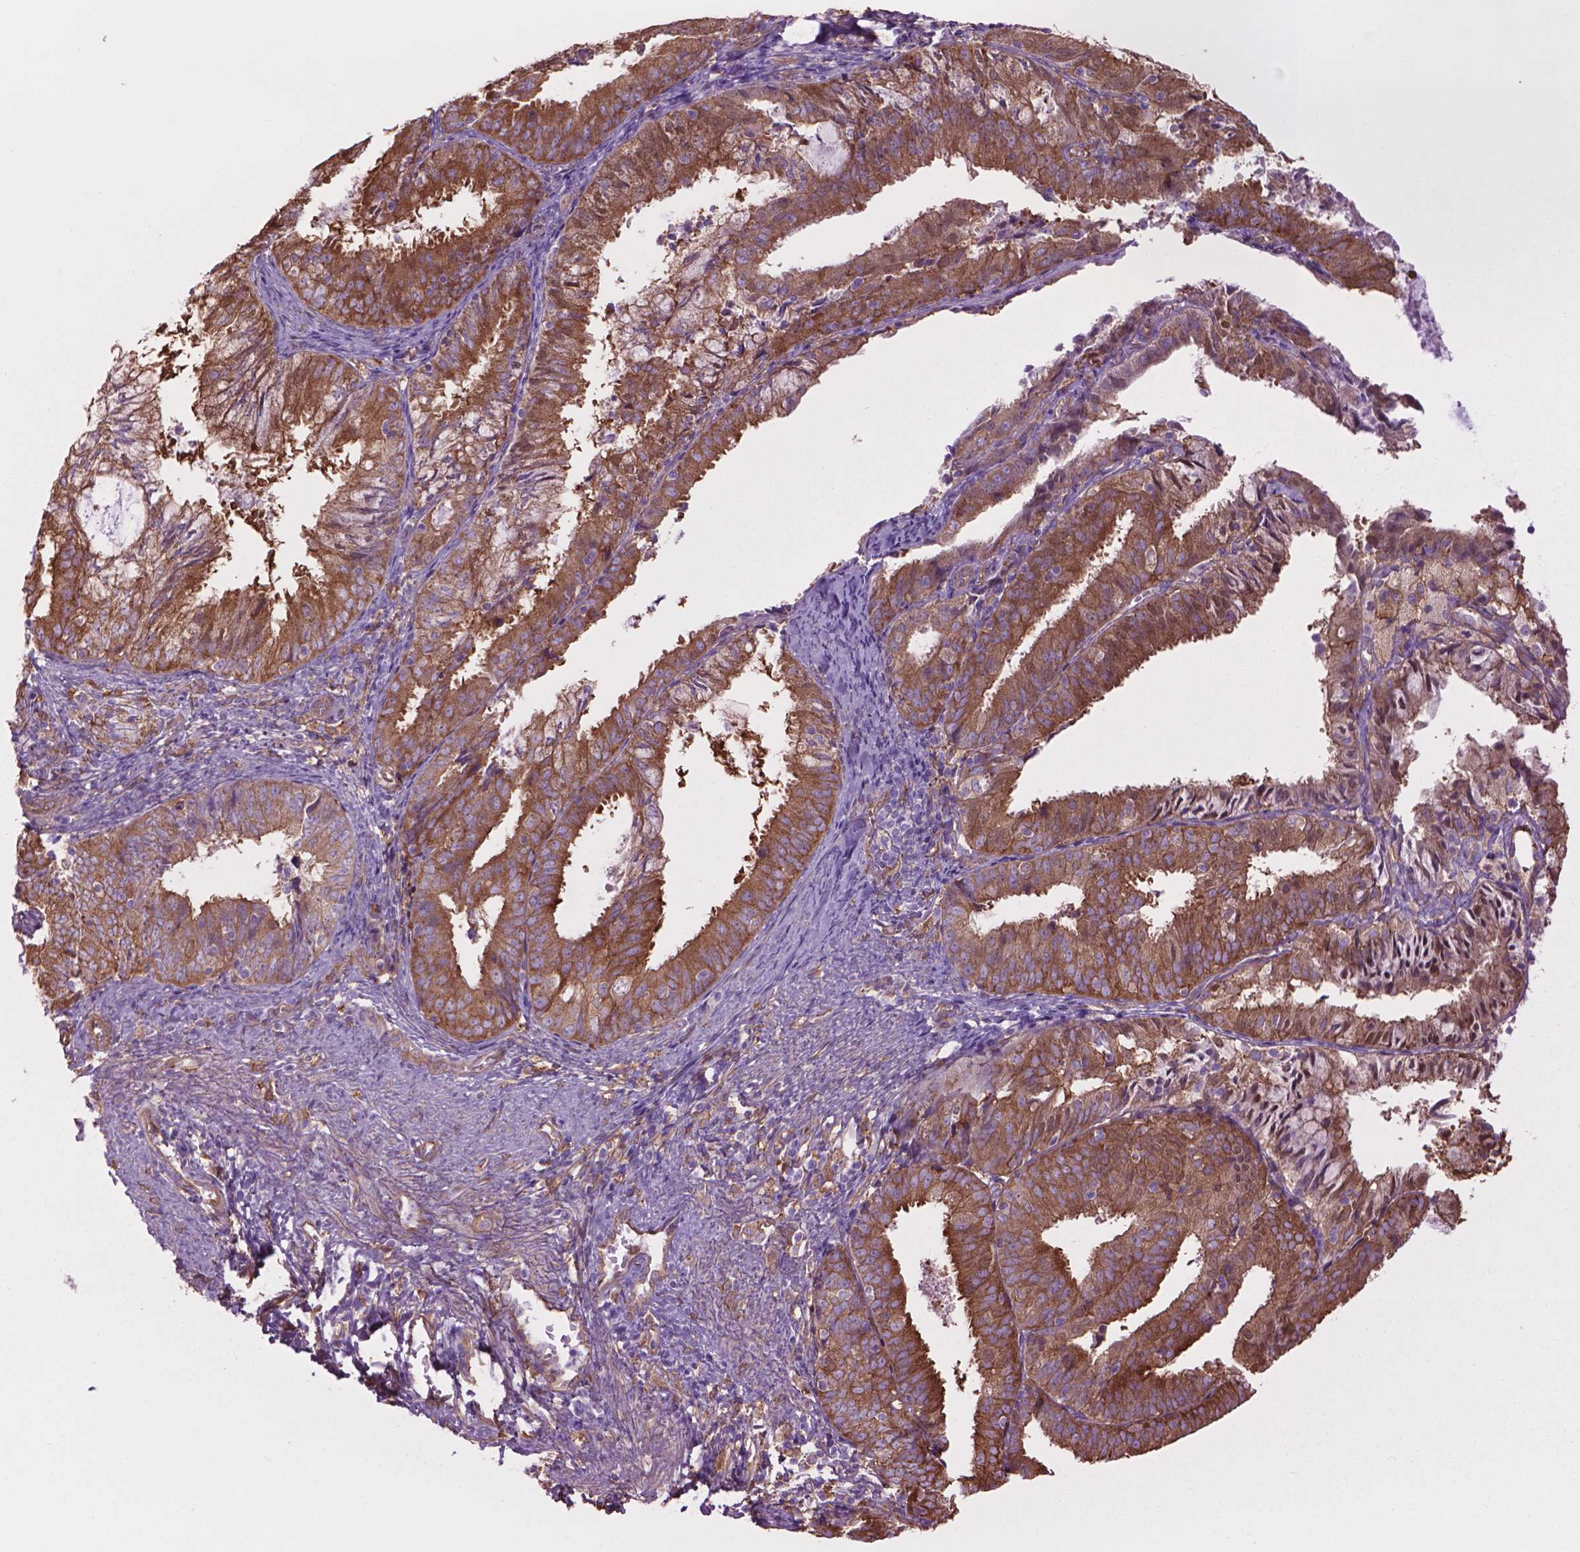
{"staining": {"intensity": "moderate", "quantity": ">75%", "location": "cytoplasmic/membranous"}, "tissue": "endometrial cancer", "cell_type": "Tumor cells", "image_type": "cancer", "snomed": [{"axis": "morphology", "description": "Adenocarcinoma, NOS"}, {"axis": "topography", "description": "Endometrium"}], "caption": "Protein expression analysis of human endometrial cancer reveals moderate cytoplasmic/membranous staining in approximately >75% of tumor cells.", "gene": "CORO1B", "patient": {"sex": "female", "age": 57}}